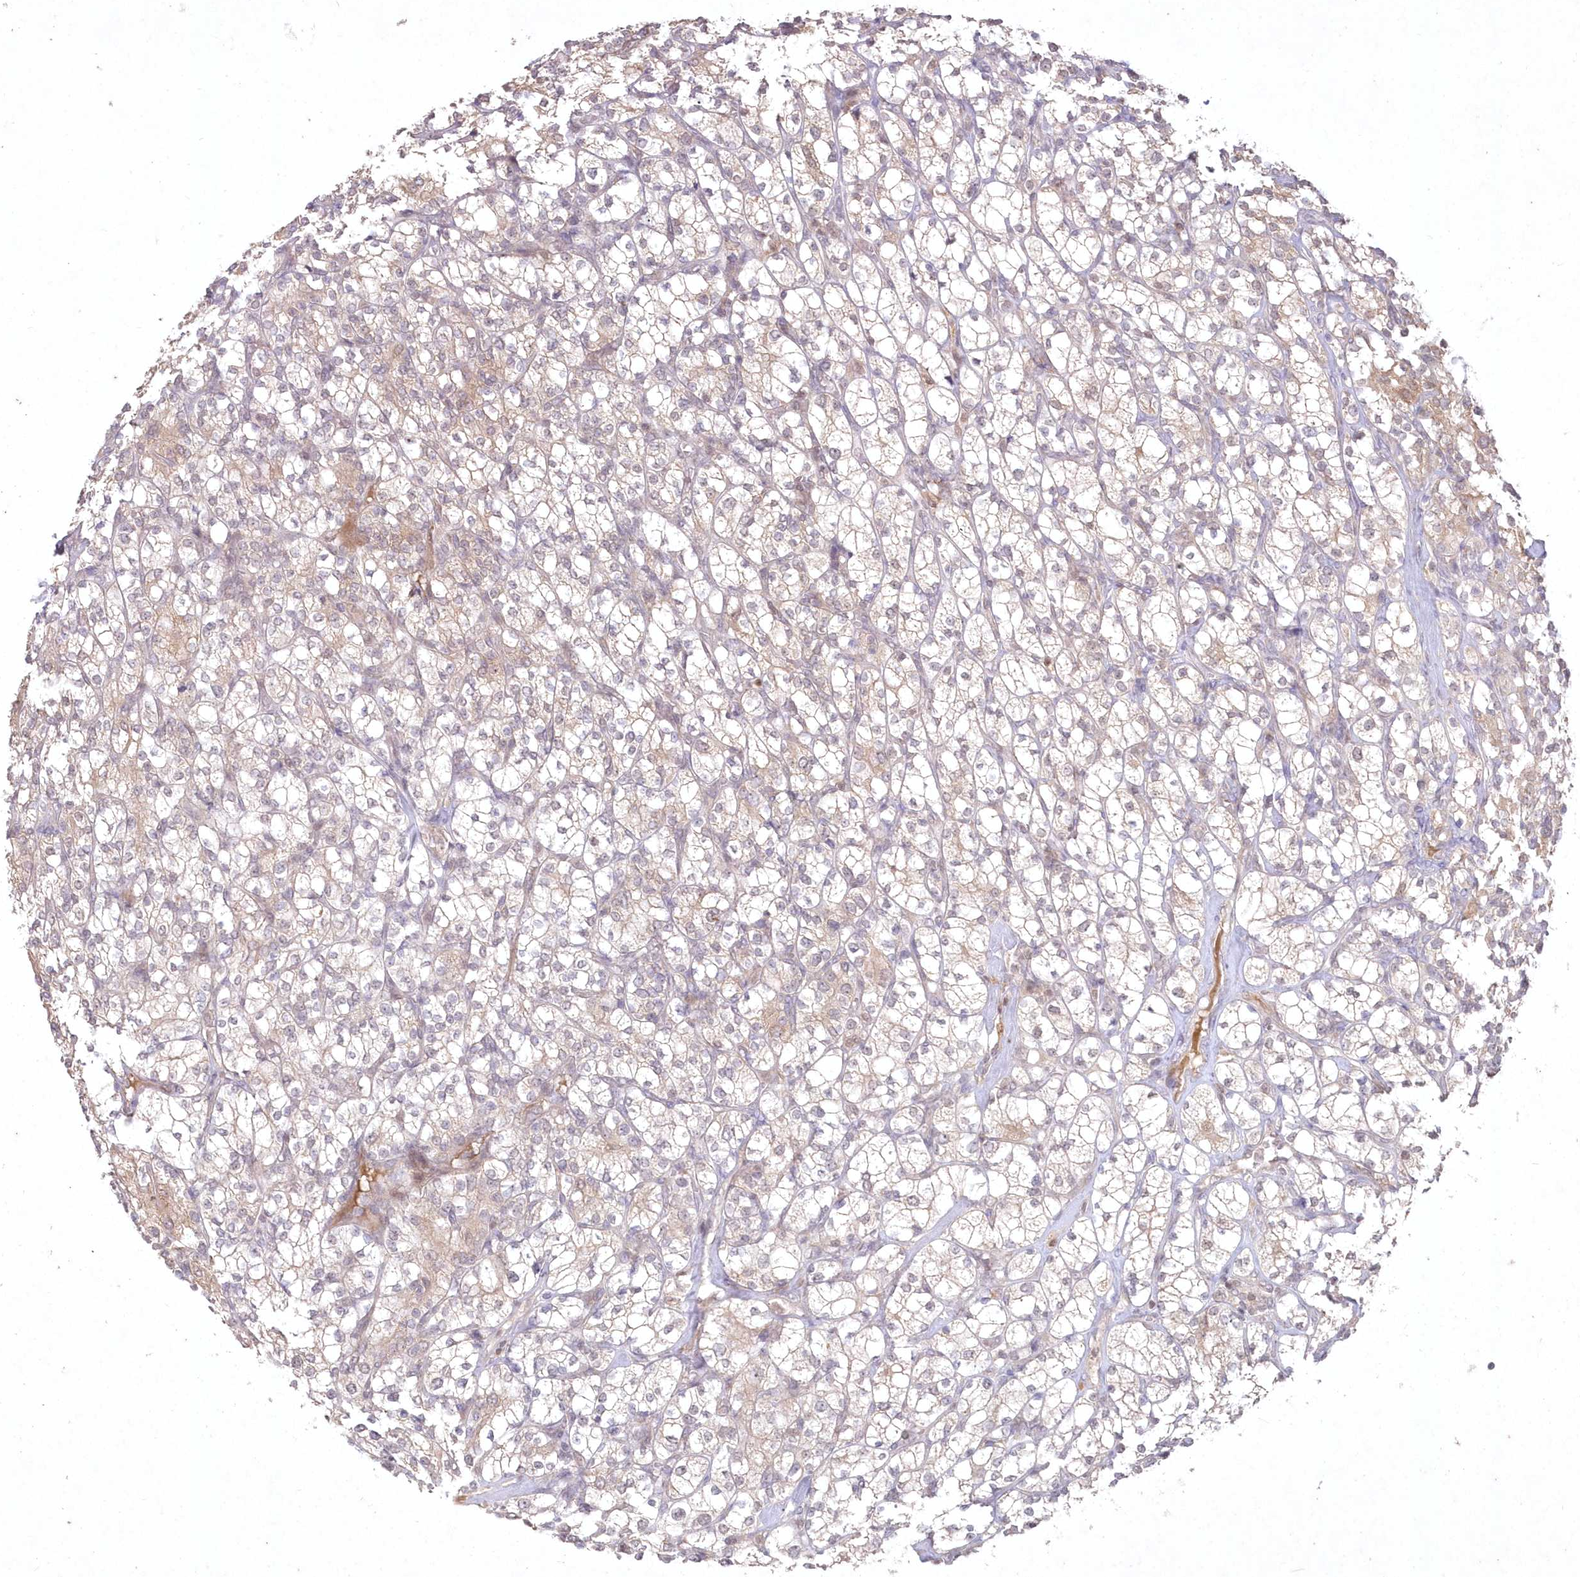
{"staining": {"intensity": "weak", "quantity": "25%-75%", "location": "cytoplasmic/membranous"}, "tissue": "renal cancer", "cell_type": "Tumor cells", "image_type": "cancer", "snomed": [{"axis": "morphology", "description": "Adenocarcinoma, NOS"}, {"axis": "topography", "description": "Kidney"}], "caption": "Brown immunohistochemical staining in adenocarcinoma (renal) displays weak cytoplasmic/membranous expression in about 25%-75% of tumor cells.", "gene": "ASCC1", "patient": {"sex": "male", "age": 77}}